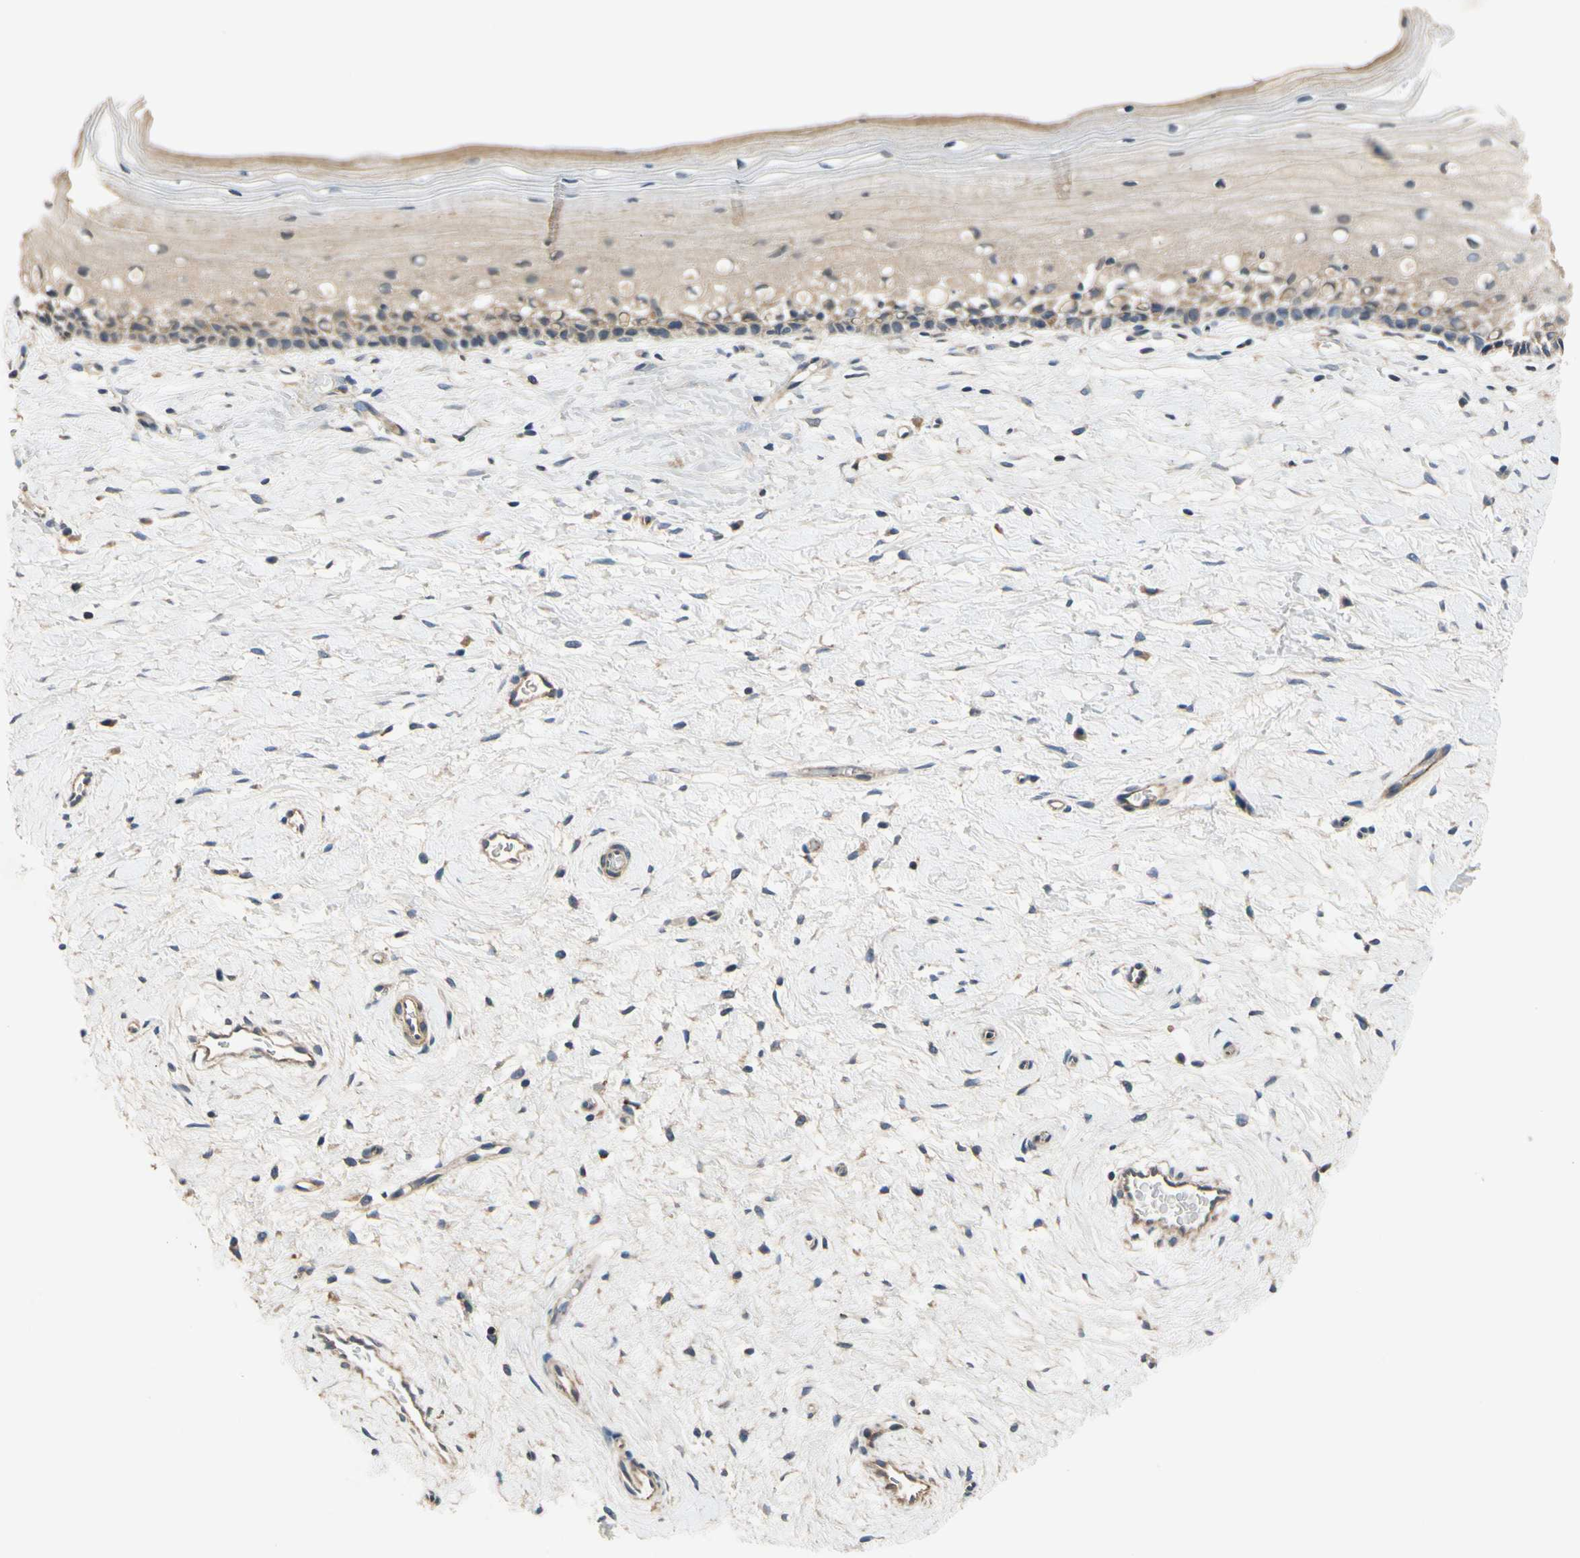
{"staining": {"intensity": "weak", "quantity": "<25%", "location": "cytoplasmic/membranous"}, "tissue": "cervix", "cell_type": "Glandular cells", "image_type": "normal", "snomed": [{"axis": "morphology", "description": "Normal tissue, NOS"}, {"axis": "topography", "description": "Cervix"}], "caption": "A high-resolution image shows IHC staining of normal cervix, which exhibits no significant staining in glandular cells.", "gene": "ALKBH3", "patient": {"sex": "female", "age": 39}}